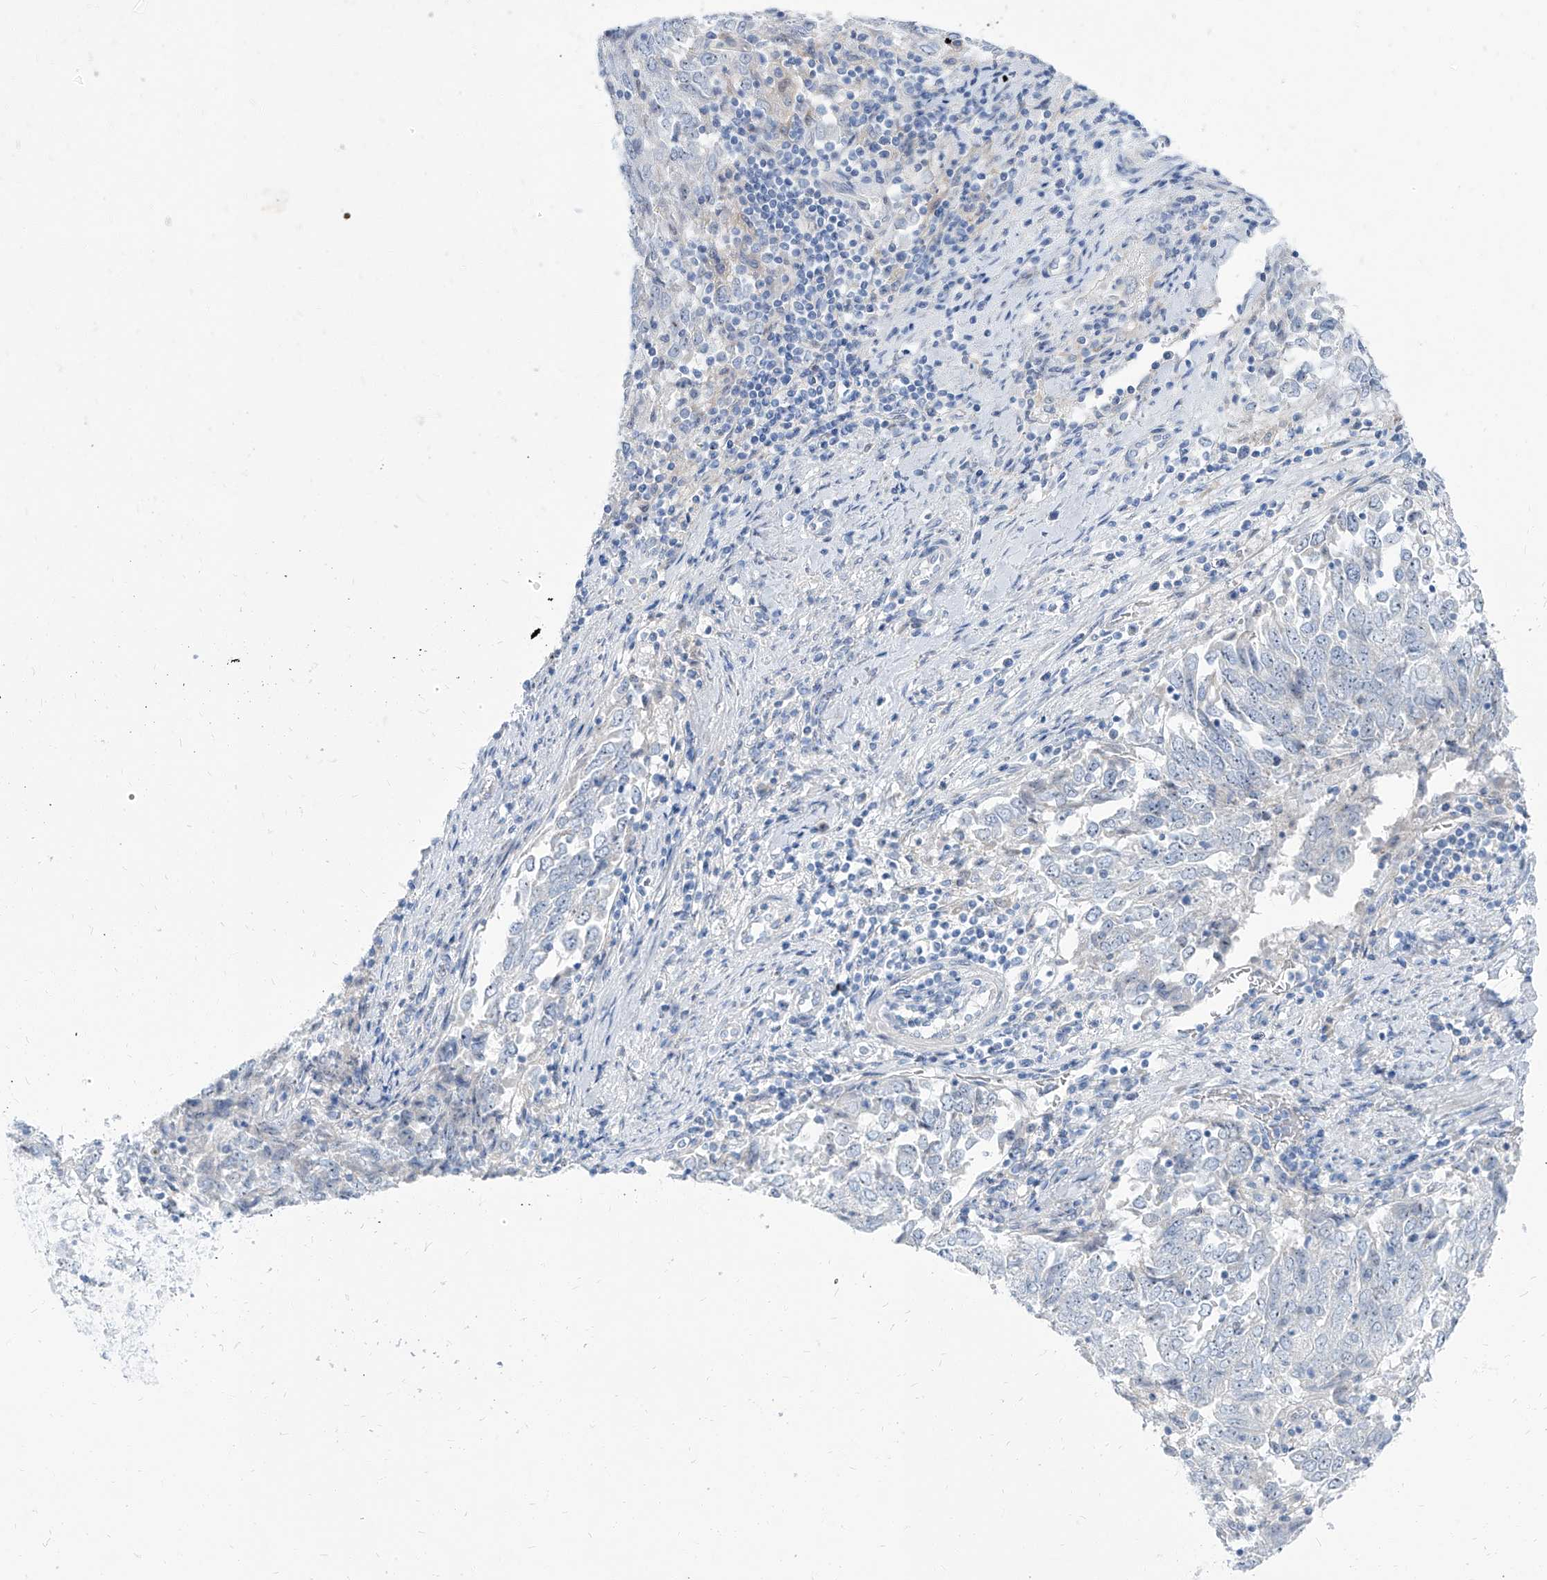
{"staining": {"intensity": "negative", "quantity": "none", "location": "none"}, "tissue": "endometrial cancer", "cell_type": "Tumor cells", "image_type": "cancer", "snomed": [{"axis": "morphology", "description": "Adenocarcinoma, NOS"}, {"axis": "topography", "description": "Endometrium"}], "caption": "The micrograph demonstrates no significant positivity in tumor cells of endometrial adenocarcinoma. The staining is performed using DAB brown chromogen with nuclei counter-stained in using hematoxylin.", "gene": "TXLNB", "patient": {"sex": "female", "age": 80}}